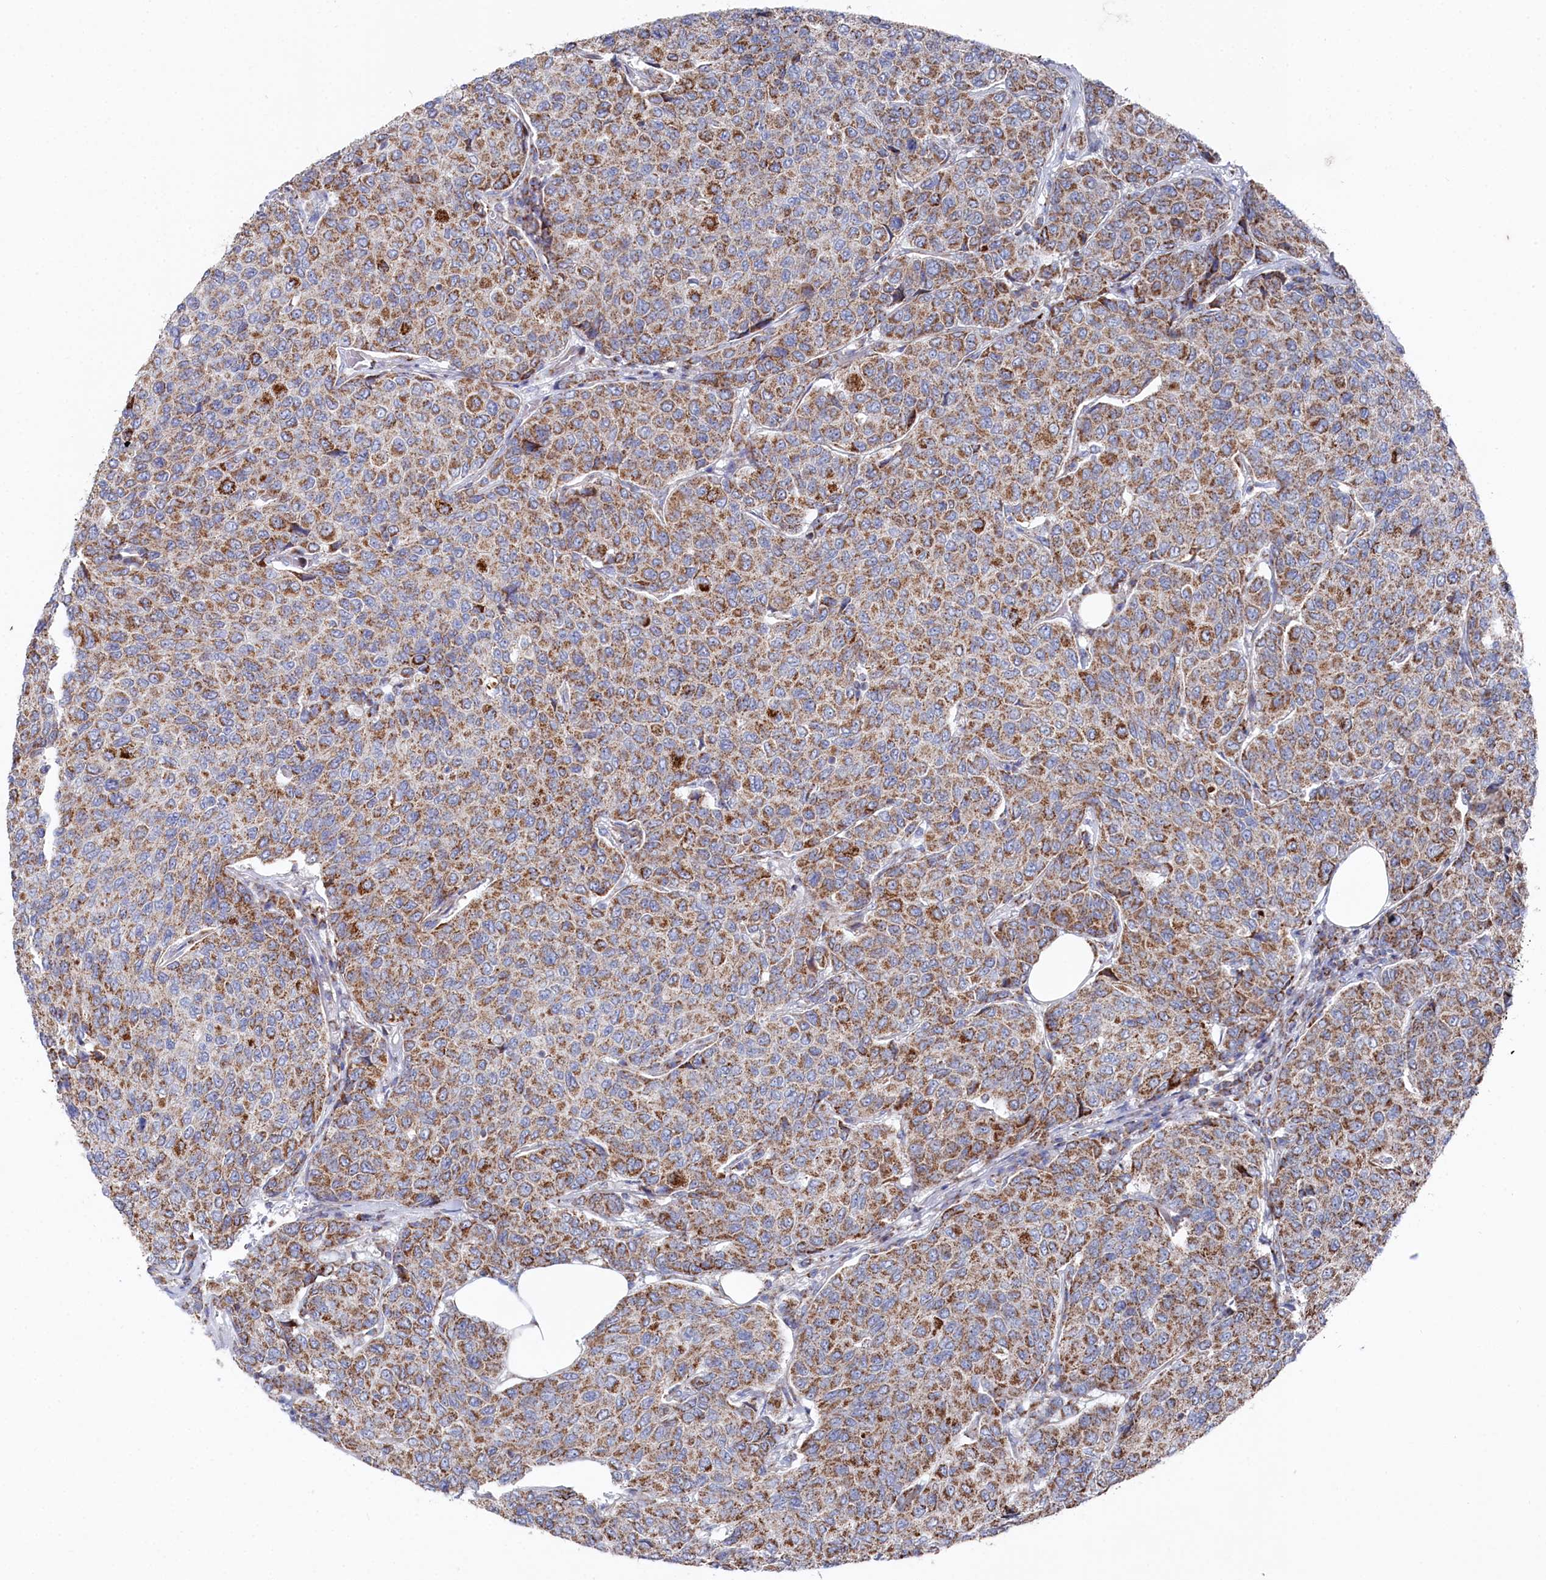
{"staining": {"intensity": "moderate", "quantity": ">75%", "location": "cytoplasmic/membranous"}, "tissue": "breast cancer", "cell_type": "Tumor cells", "image_type": "cancer", "snomed": [{"axis": "morphology", "description": "Duct carcinoma"}, {"axis": "topography", "description": "Breast"}], "caption": "This is a micrograph of IHC staining of invasive ductal carcinoma (breast), which shows moderate expression in the cytoplasmic/membranous of tumor cells.", "gene": "GLS2", "patient": {"sex": "female", "age": 55}}